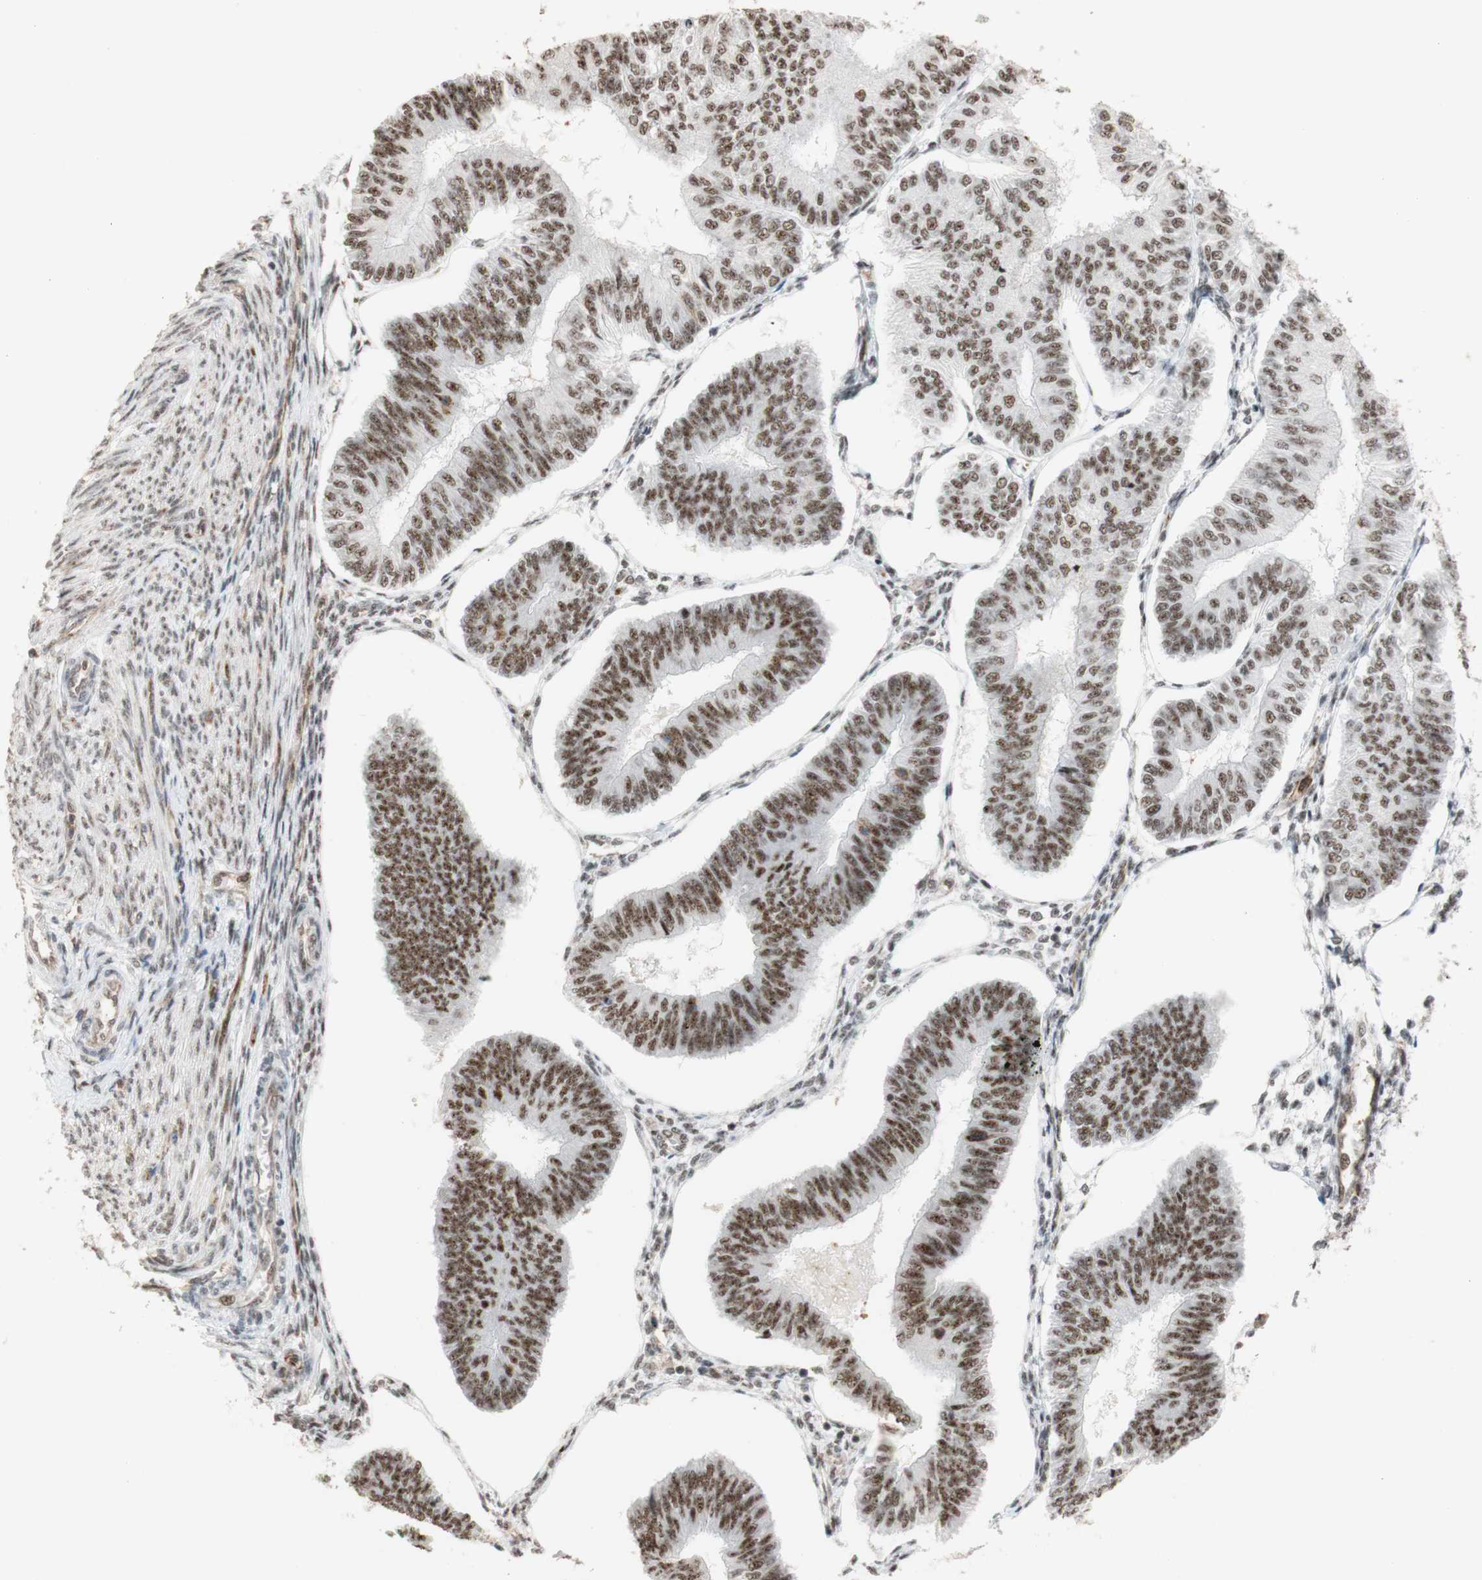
{"staining": {"intensity": "strong", "quantity": ">75%", "location": "nuclear"}, "tissue": "endometrial cancer", "cell_type": "Tumor cells", "image_type": "cancer", "snomed": [{"axis": "morphology", "description": "Adenocarcinoma, NOS"}, {"axis": "topography", "description": "Endometrium"}], "caption": "Immunohistochemistry histopathology image of human endometrial adenocarcinoma stained for a protein (brown), which demonstrates high levels of strong nuclear positivity in approximately >75% of tumor cells.", "gene": "SAP18", "patient": {"sex": "female", "age": 58}}